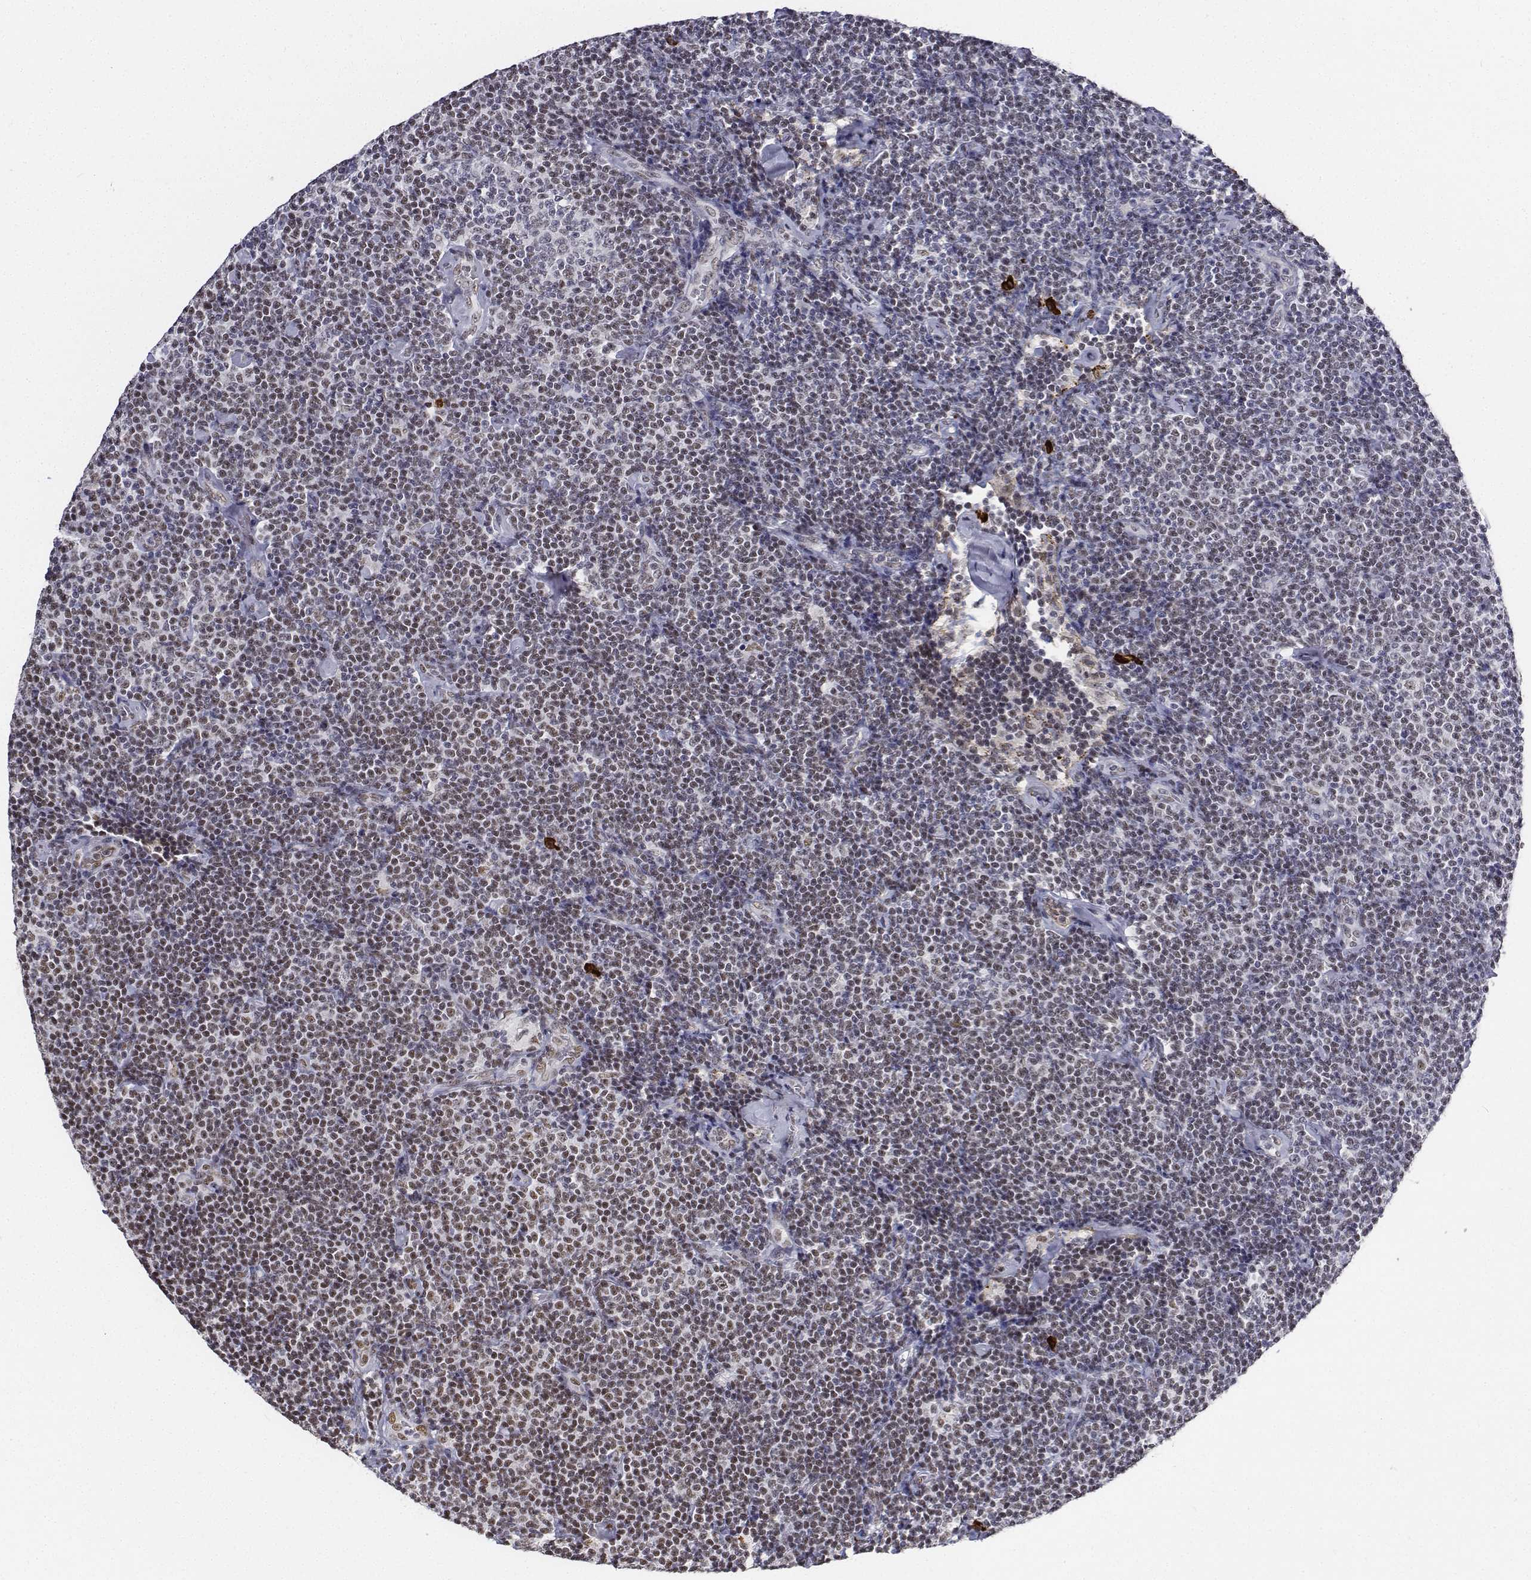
{"staining": {"intensity": "moderate", "quantity": ">75%", "location": "nuclear"}, "tissue": "lymphoma", "cell_type": "Tumor cells", "image_type": "cancer", "snomed": [{"axis": "morphology", "description": "Malignant lymphoma, non-Hodgkin's type, Low grade"}, {"axis": "topography", "description": "Lymph node"}], "caption": "Immunohistochemical staining of human lymphoma shows medium levels of moderate nuclear protein expression in about >75% of tumor cells.", "gene": "ATRX", "patient": {"sex": "male", "age": 81}}